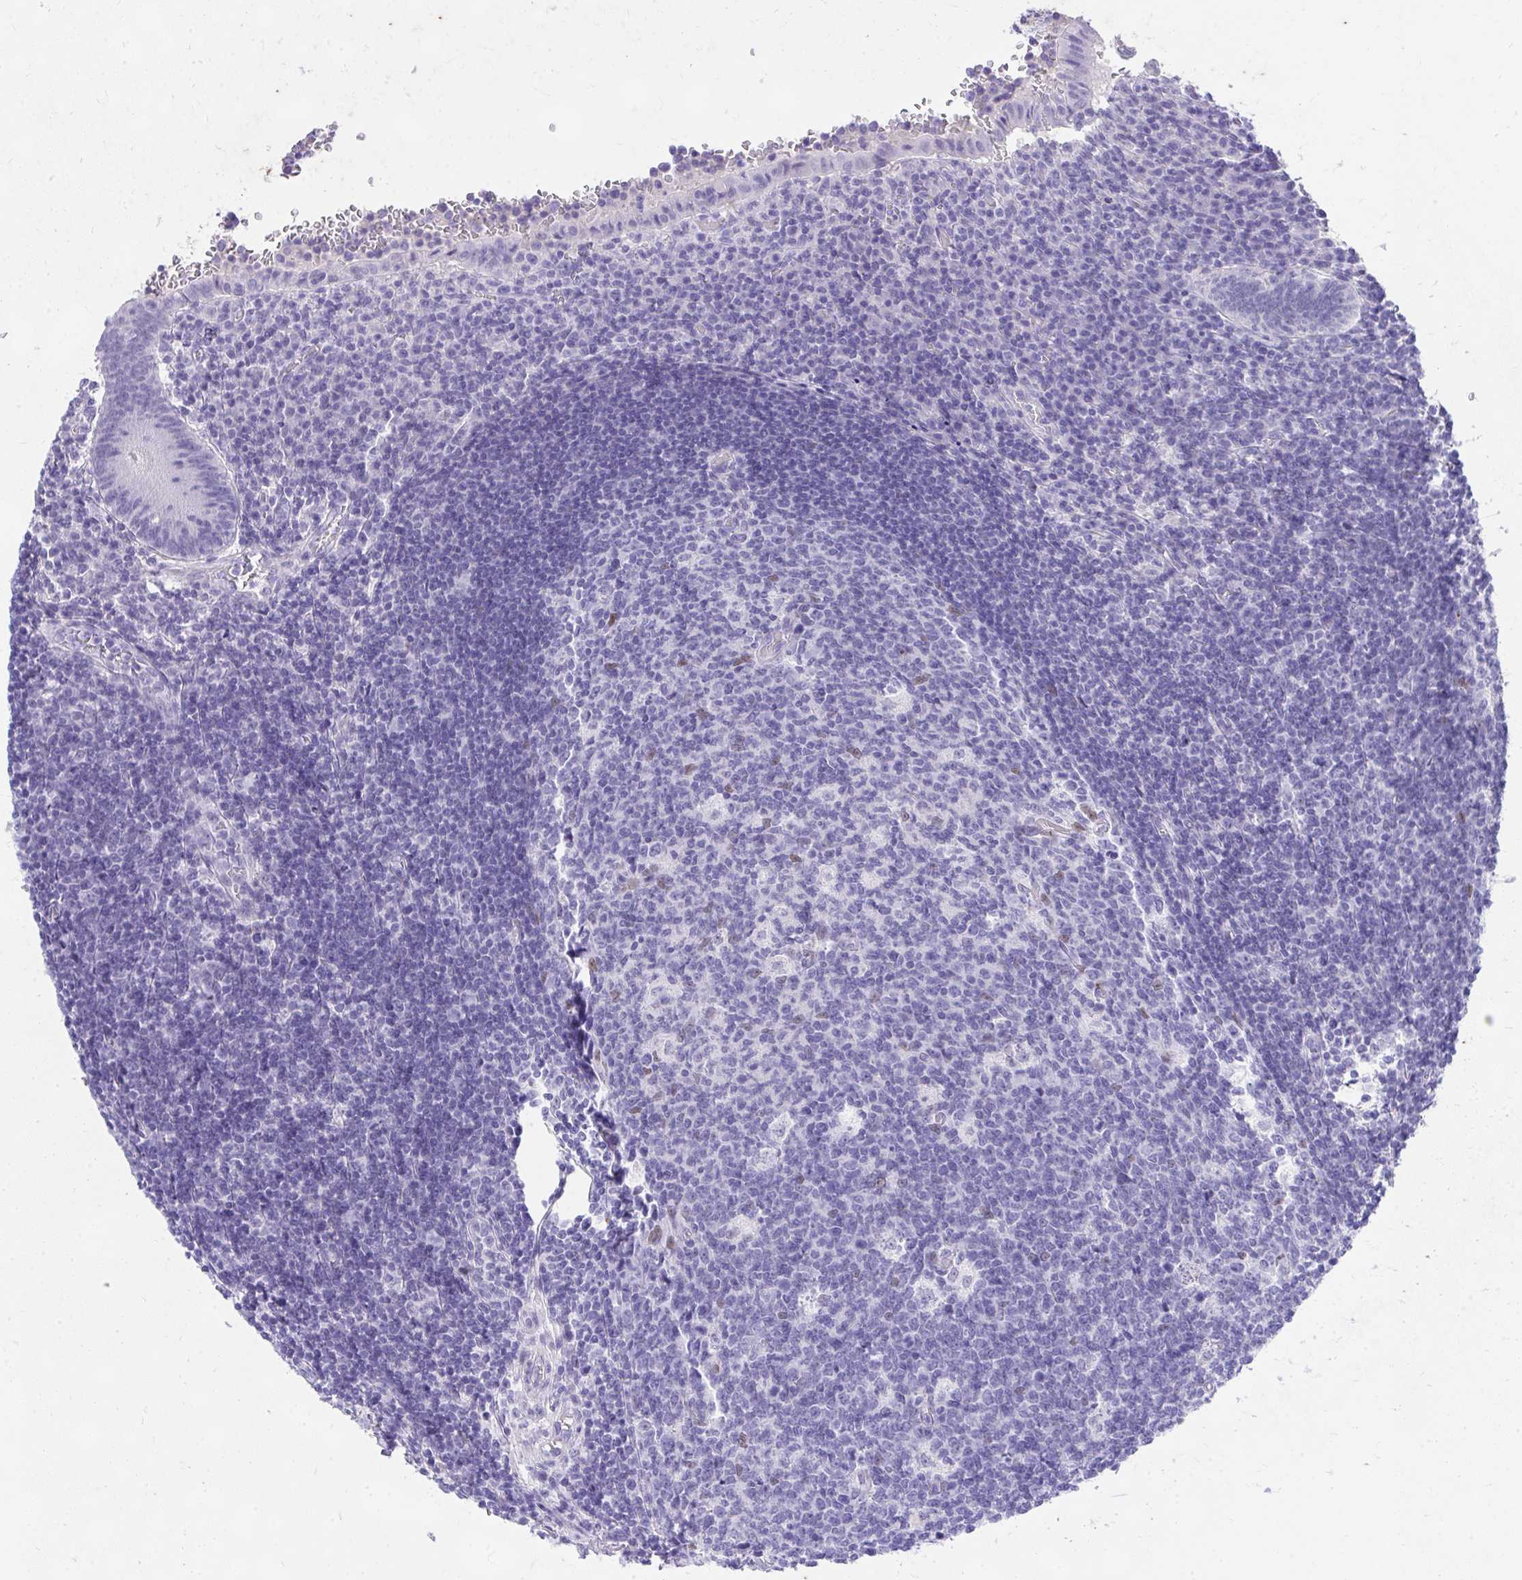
{"staining": {"intensity": "strong", "quantity": "<25%", "location": "cytoplasmic/membranous"}, "tissue": "appendix", "cell_type": "Glandular cells", "image_type": "normal", "snomed": [{"axis": "morphology", "description": "Normal tissue, NOS"}, {"axis": "topography", "description": "Appendix"}], "caption": "DAB immunohistochemical staining of normal human appendix reveals strong cytoplasmic/membranous protein positivity in about <25% of glandular cells. (Brightfield microscopy of DAB IHC at high magnification).", "gene": "KLK1", "patient": {"sex": "male", "age": 18}}